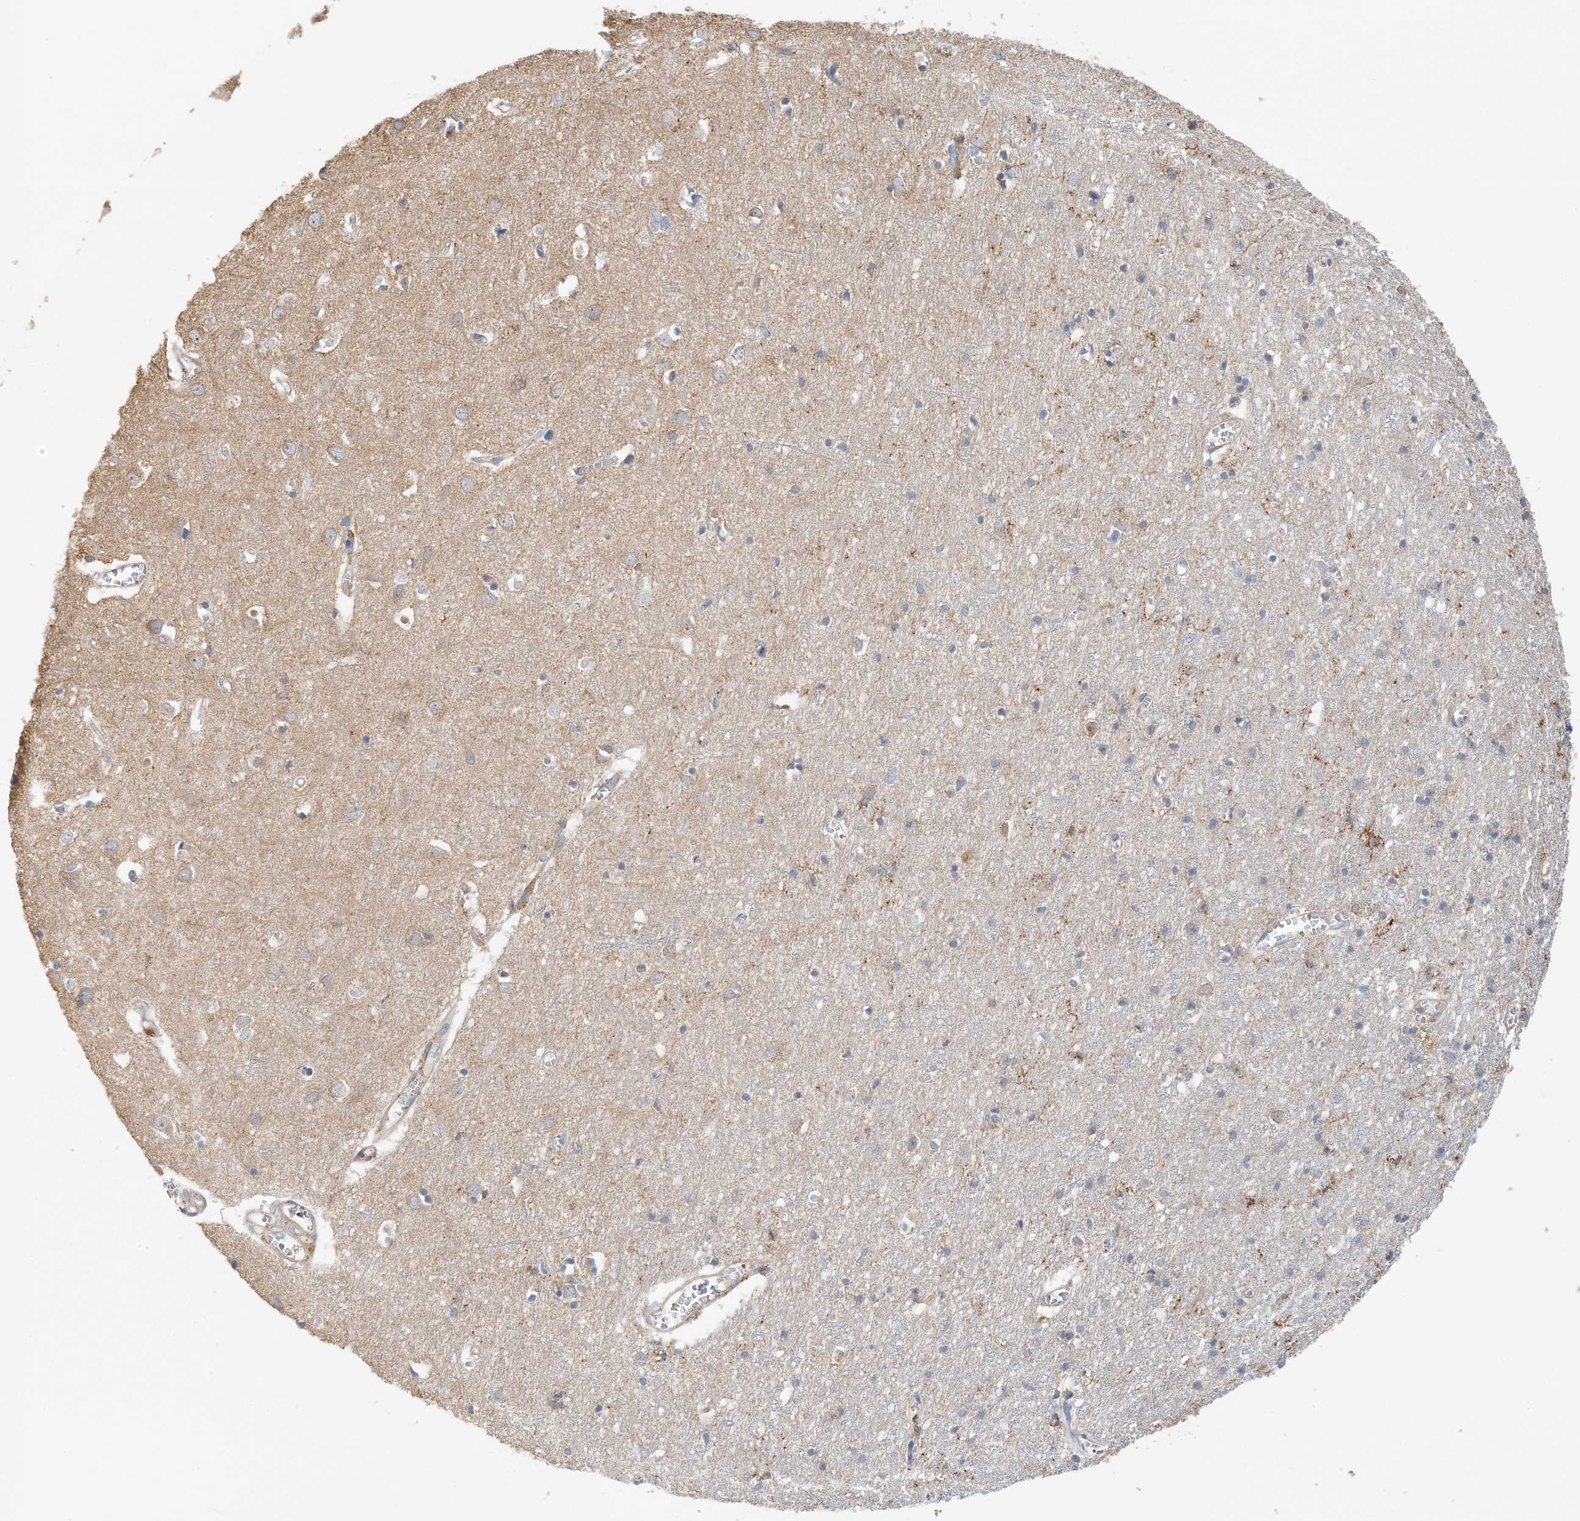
{"staining": {"intensity": "moderate", "quantity": "25%-75%", "location": "cytoplasmic/membranous"}, "tissue": "cerebral cortex", "cell_type": "Endothelial cells", "image_type": "normal", "snomed": [{"axis": "morphology", "description": "Normal tissue, NOS"}, {"axis": "topography", "description": "Cerebral cortex"}], "caption": "The histopathology image demonstrates staining of benign cerebral cortex, revealing moderate cytoplasmic/membranous protein positivity (brown color) within endothelial cells.", "gene": "COLEC11", "patient": {"sex": "female", "age": 64}}